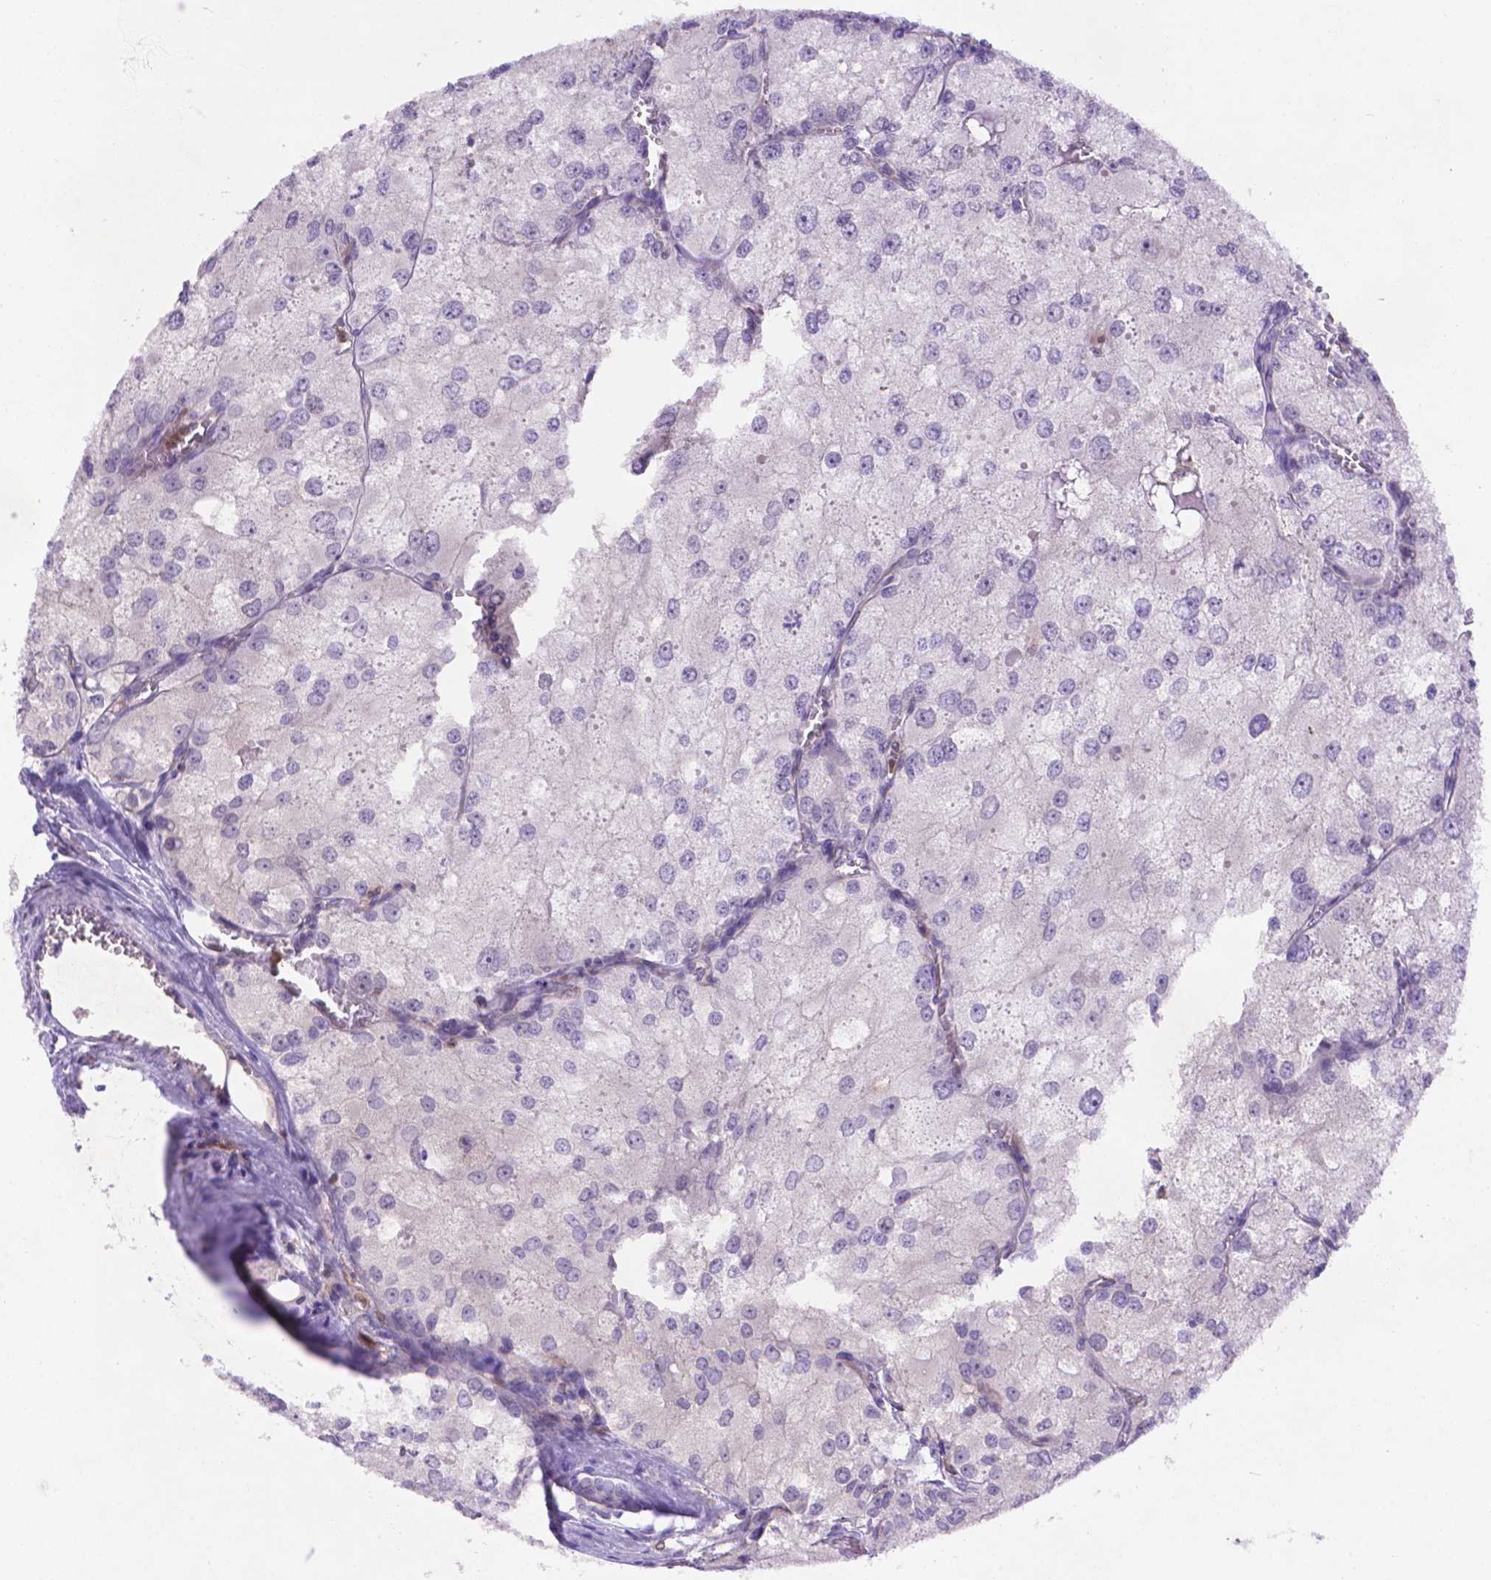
{"staining": {"intensity": "negative", "quantity": "none", "location": "none"}, "tissue": "renal cancer", "cell_type": "Tumor cells", "image_type": "cancer", "snomed": [{"axis": "morphology", "description": "Adenocarcinoma, NOS"}, {"axis": "topography", "description": "Kidney"}], "caption": "IHC photomicrograph of human renal cancer stained for a protein (brown), which shows no positivity in tumor cells.", "gene": "FGD2", "patient": {"sex": "female", "age": 70}}